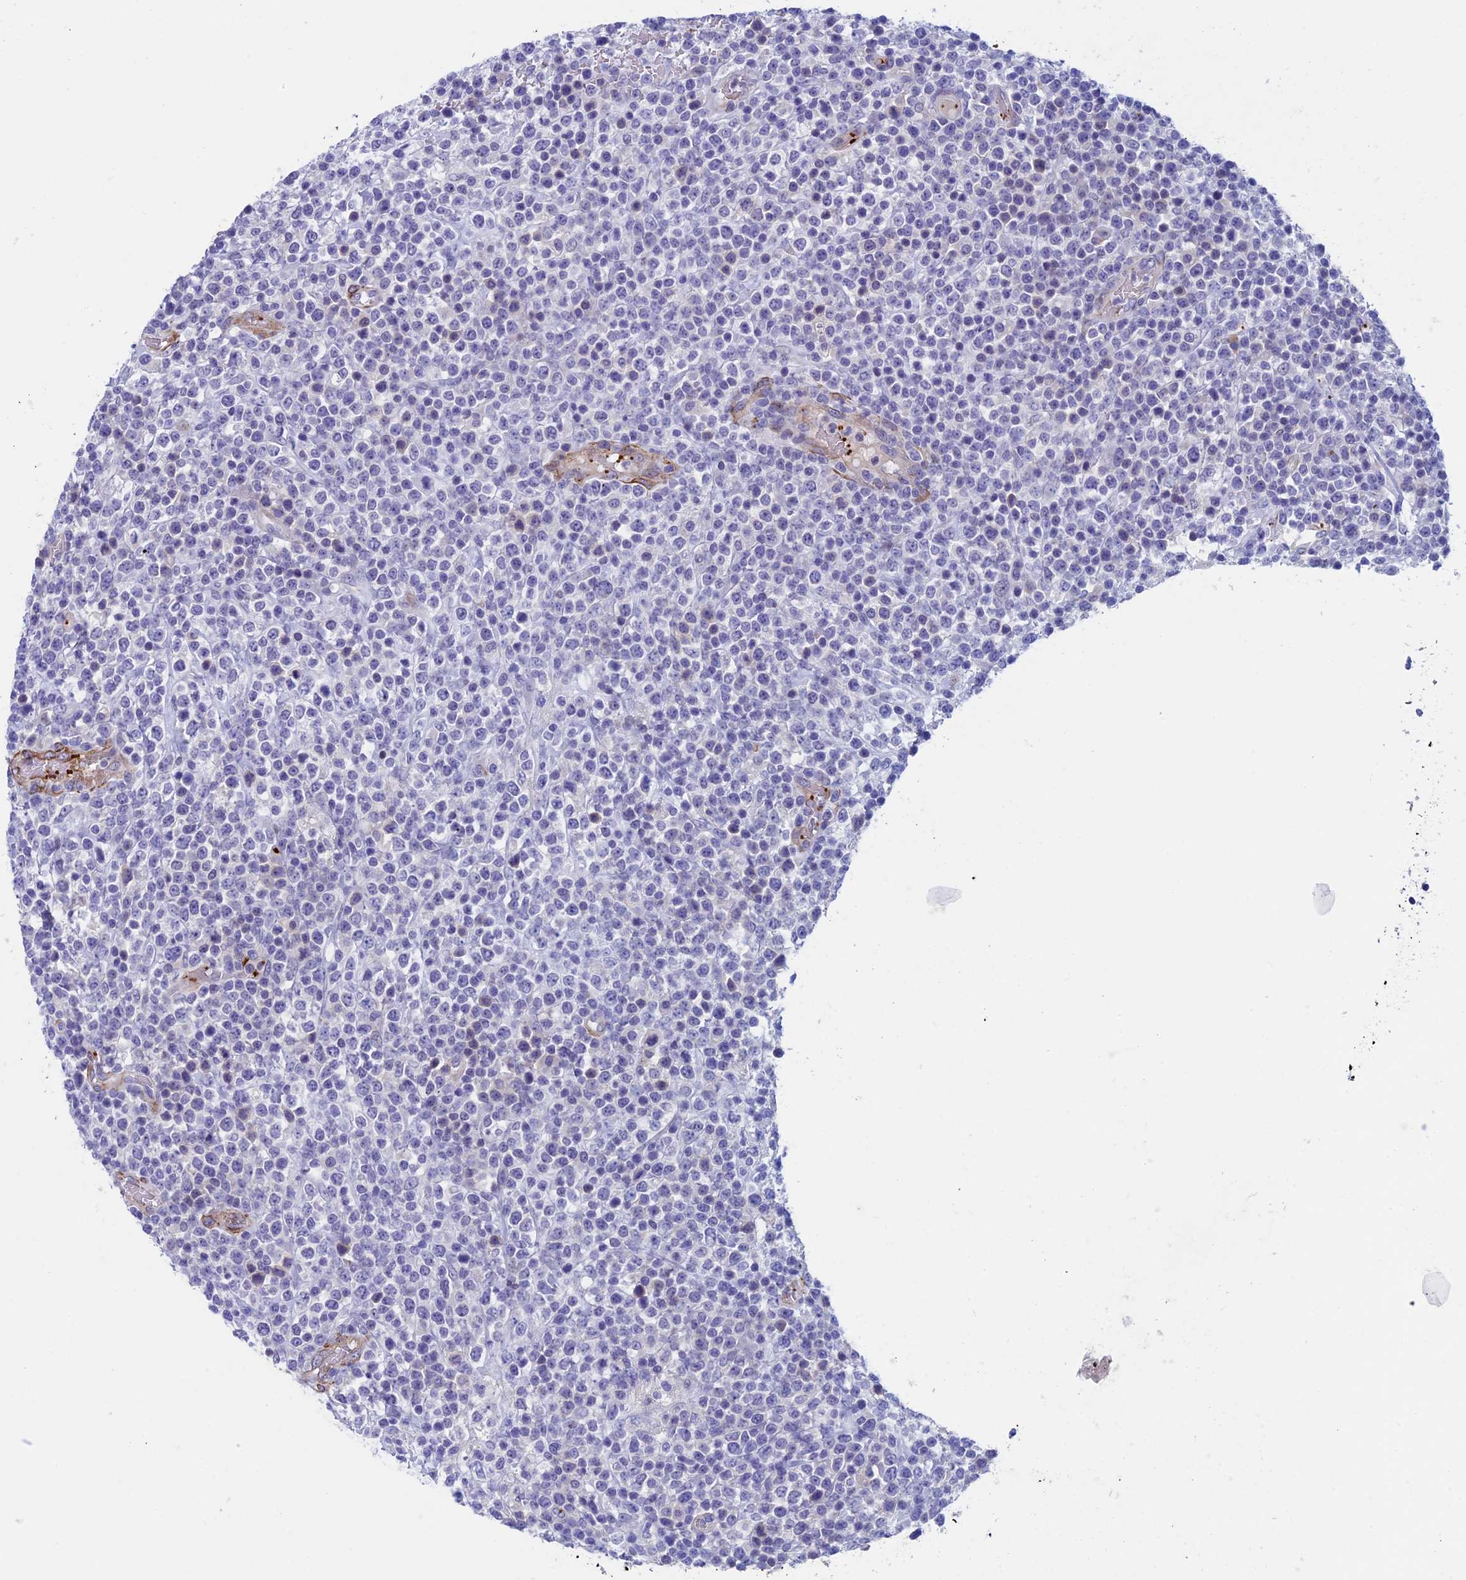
{"staining": {"intensity": "negative", "quantity": "none", "location": "none"}, "tissue": "lymphoma", "cell_type": "Tumor cells", "image_type": "cancer", "snomed": [{"axis": "morphology", "description": "Malignant lymphoma, non-Hodgkin's type, High grade"}, {"axis": "topography", "description": "Colon"}], "caption": "Immunohistochemistry (IHC) micrograph of lymphoma stained for a protein (brown), which exhibits no staining in tumor cells.", "gene": "INSYN1", "patient": {"sex": "female", "age": 53}}